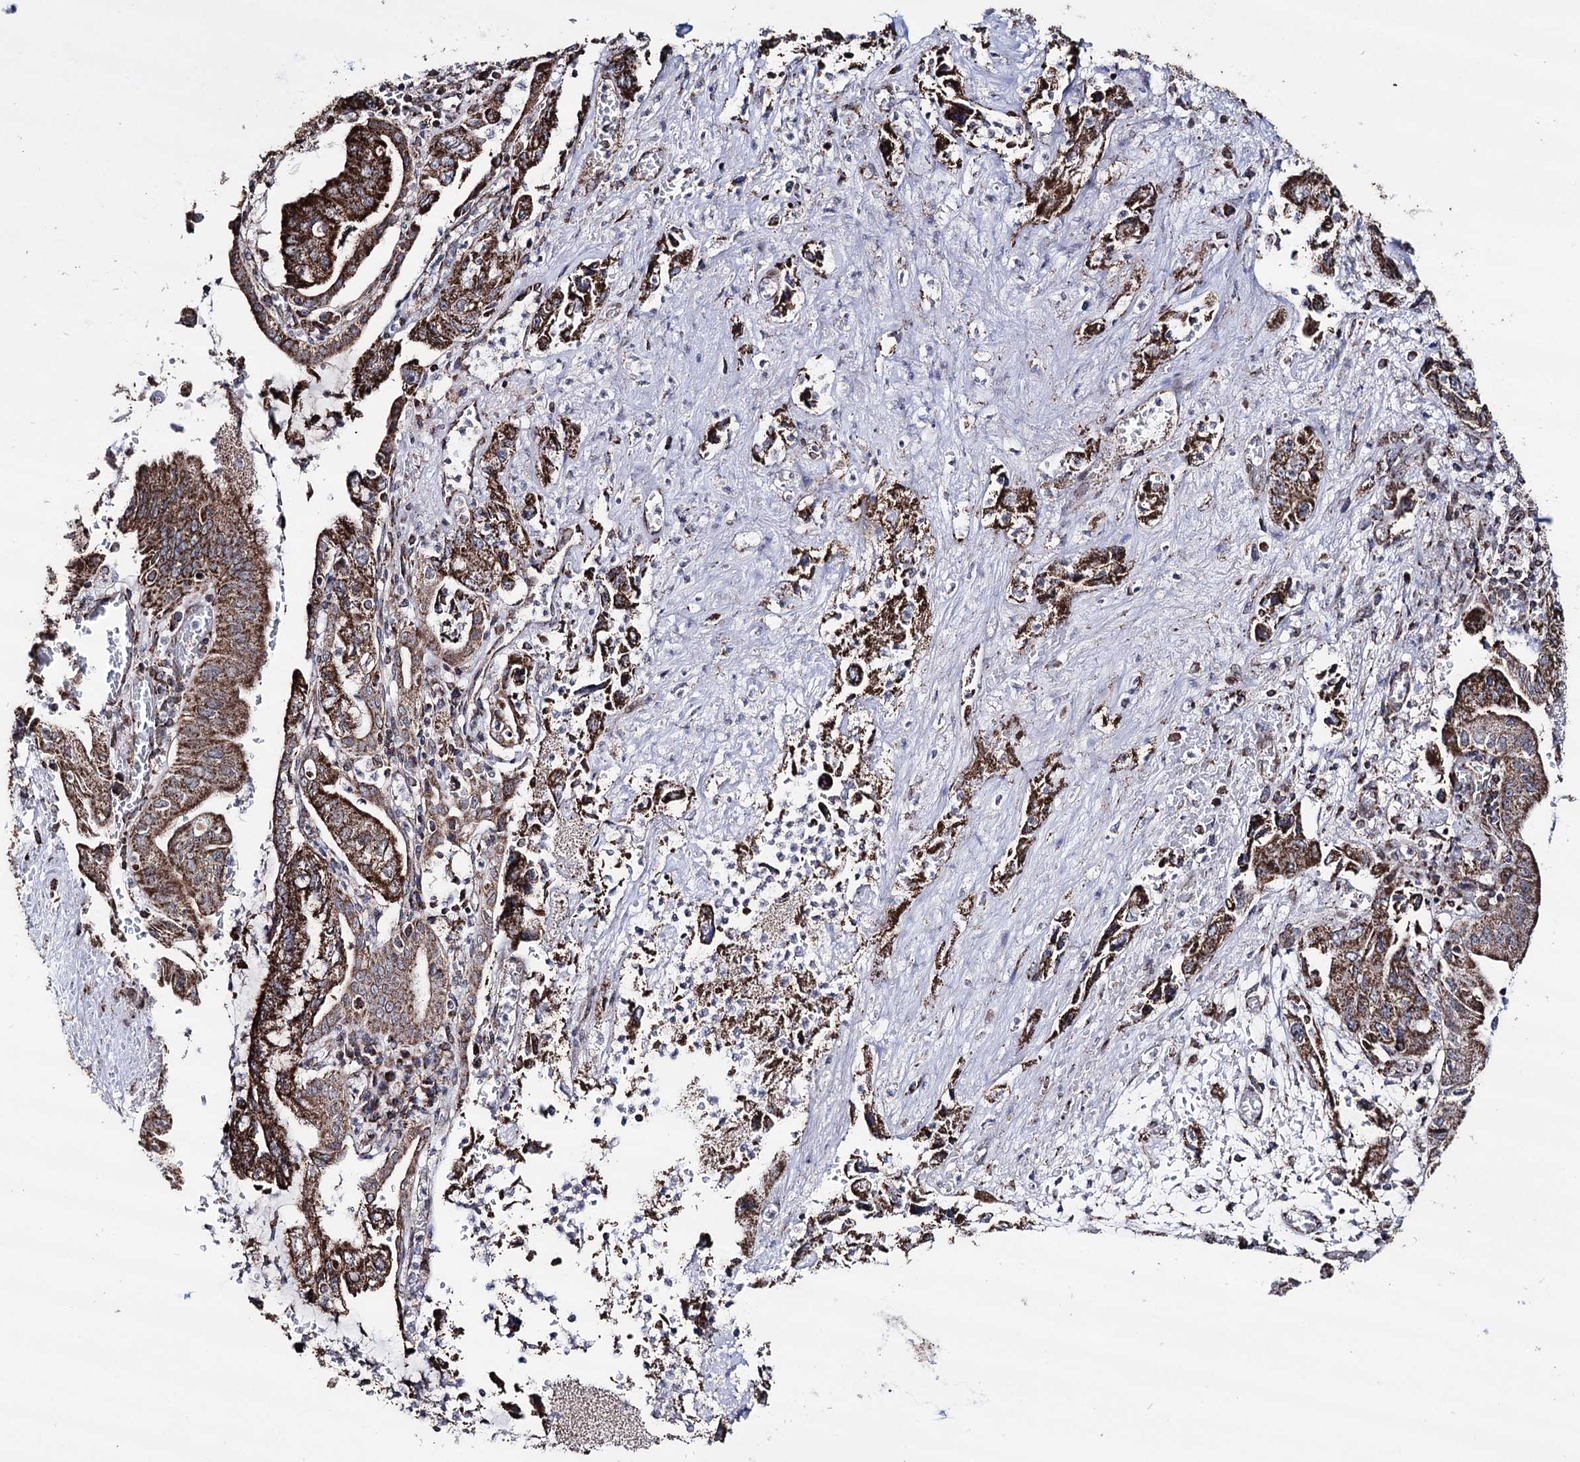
{"staining": {"intensity": "strong", "quantity": ">75%", "location": "cytoplasmic/membranous"}, "tissue": "pancreatic cancer", "cell_type": "Tumor cells", "image_type": "cancer", "snomed": [{"axis": "morphology", "description": "Adenocarcinoma, NOS"}, {"axis": "topography", "description": "Pancreas"}], "caption": "Immunohistochemical staining of pancreatic cancer (adenocarcinoma) shows high levels of strong cytoplasmic/membranous positivity in about >75% of tumor cells.", "gene": "CREB3L4", "patient": {"sex": "female", "age": 73}}